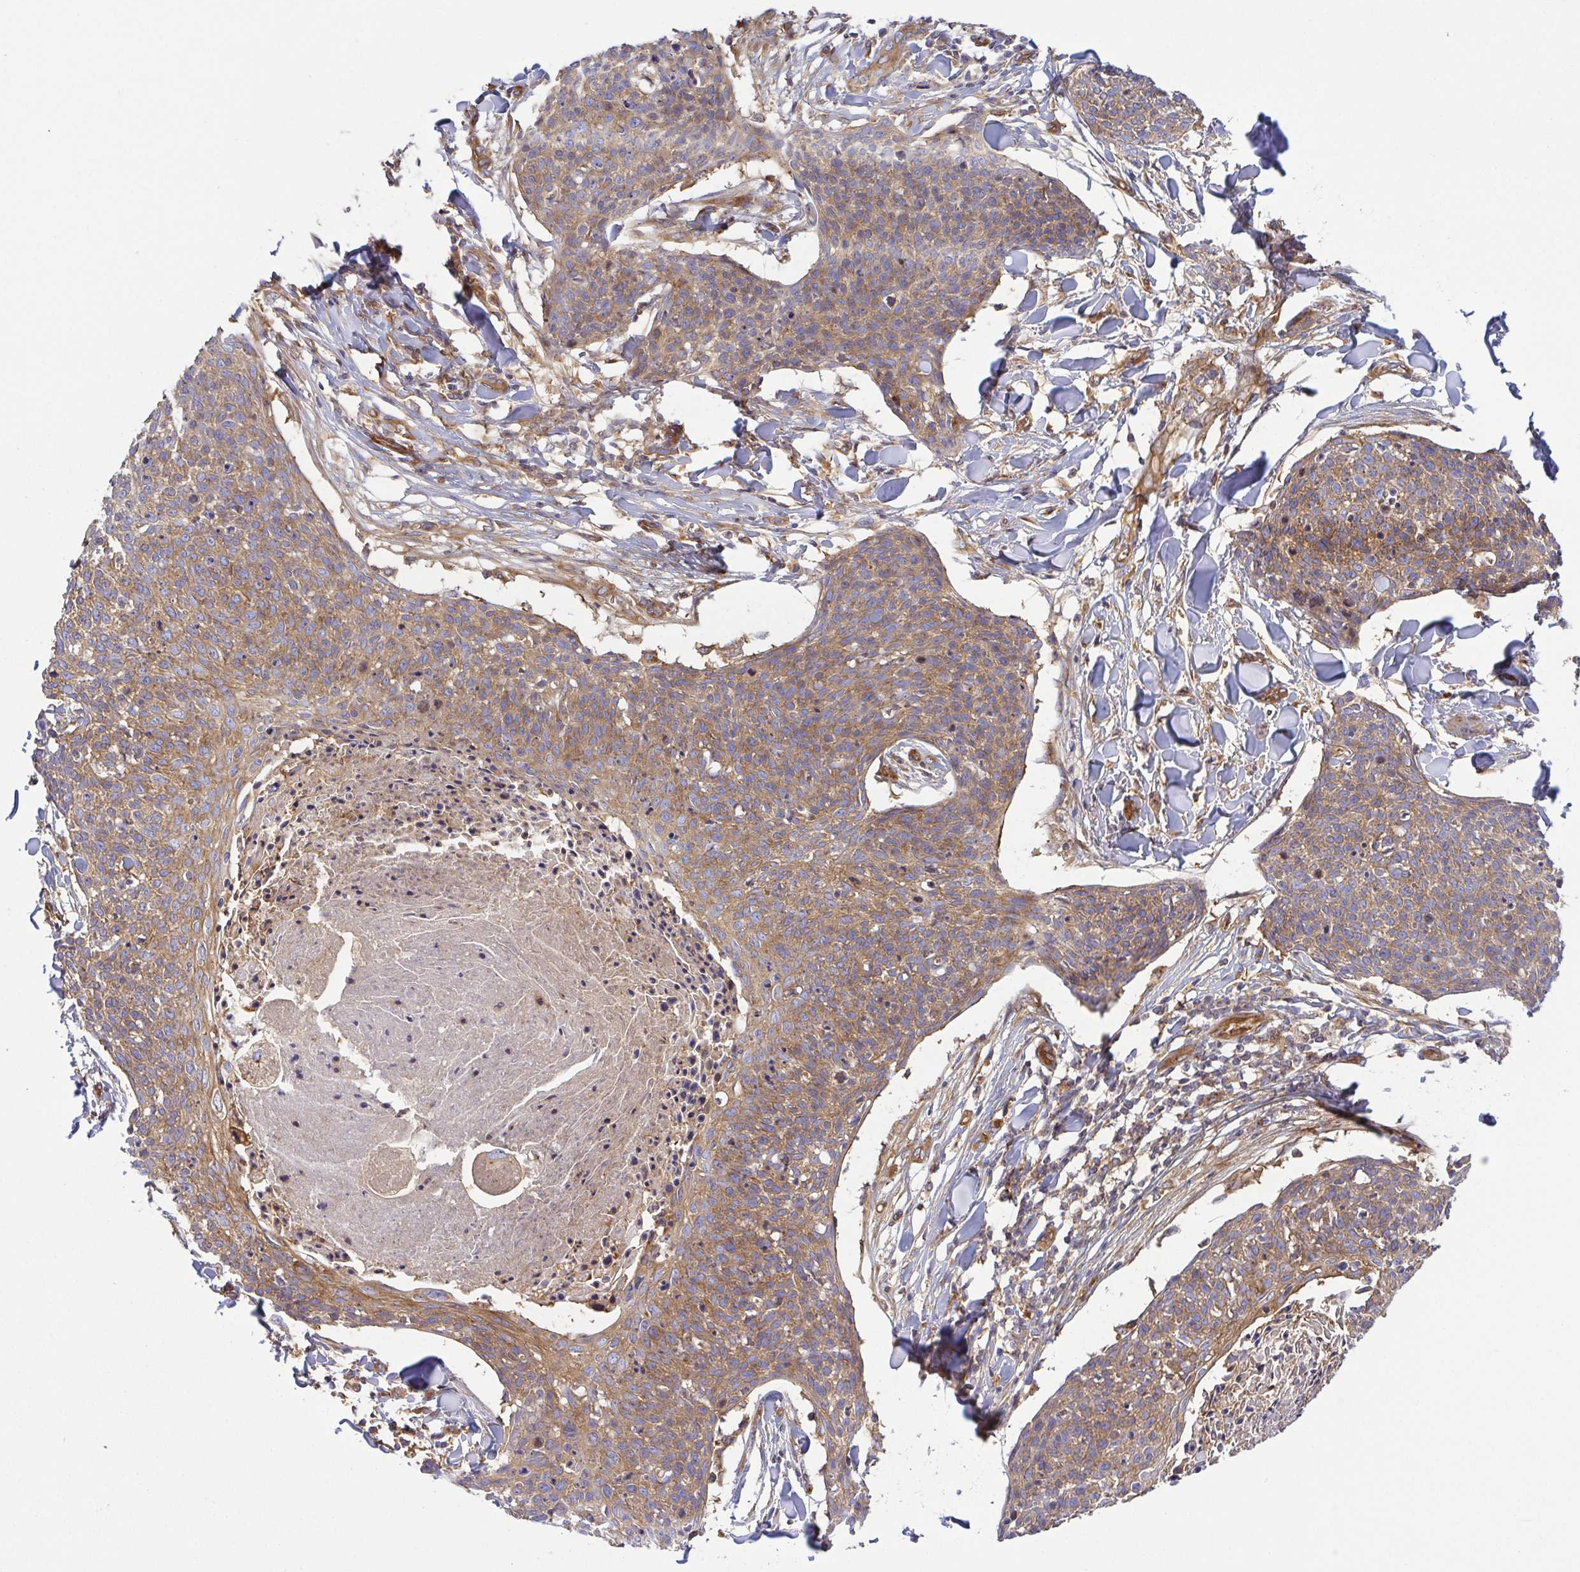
{"staining": {"intensity": "moderate", "quantity": ">75%", "location": "cytoplasmic/membranous"}, "tissue": "skin cancer", "cell_type": "Tumor cells", "image_type": "cancer", "snomed": [{"axis": "morphology", "description": "Squamous cell carcinoma, NOS"}, {"axis": "topography", "description": "Skin"}, {"axis": "topography", "description": "Vulva"}], "caption": "High-power microscopy captured an immunohistochemistry (IHC) micrograph of skin cancer, revealing moderate cytoplasmic/membranous staining in about >75% of tumor cells.", "gene": "KIF5B", "patient": {"sex": "female", "age": 75}}